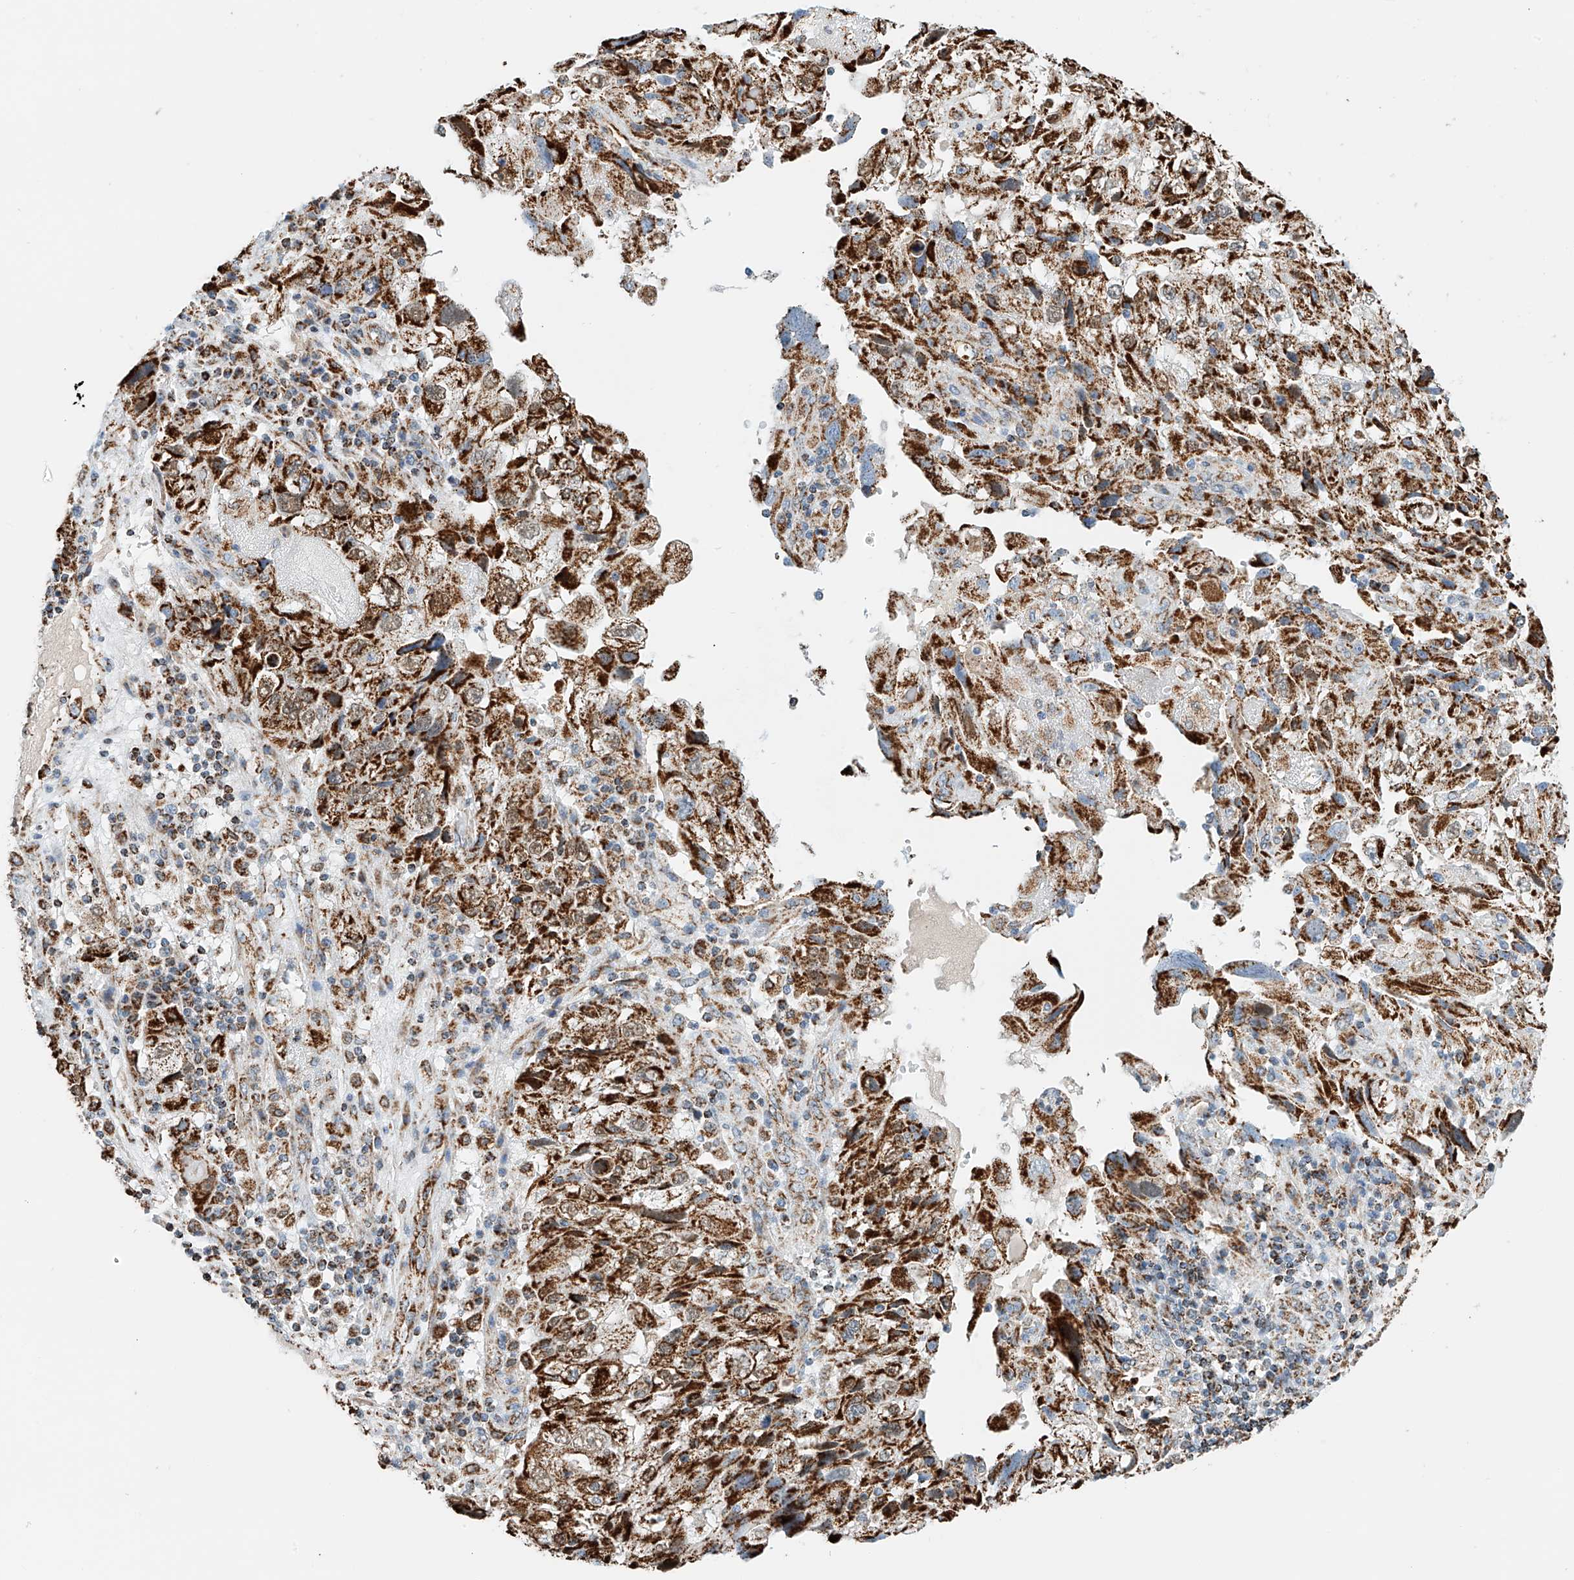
{"staining": {"intensity": "moderate", "quantity": ">75%", "location": "cytoplasmic/membranous"}, "tissue": "endometrial cancer", "cell_type": "Tumor cells", "image_type": "cancer", "snomed": [{"axis": "morphology", "description": "Adenocarcinoma, NOS"}, {"axis": "topography", "description": "Endometrium"}], "caption": "Immunohistochemical staining of human endometrial cancer demonstrates medium levels of moderate cytoplasmic/membranous protein expression in approximately >75% of tumor cells.", "gene": "PPA2", "patient": {"sex": "female", "age": 49}}